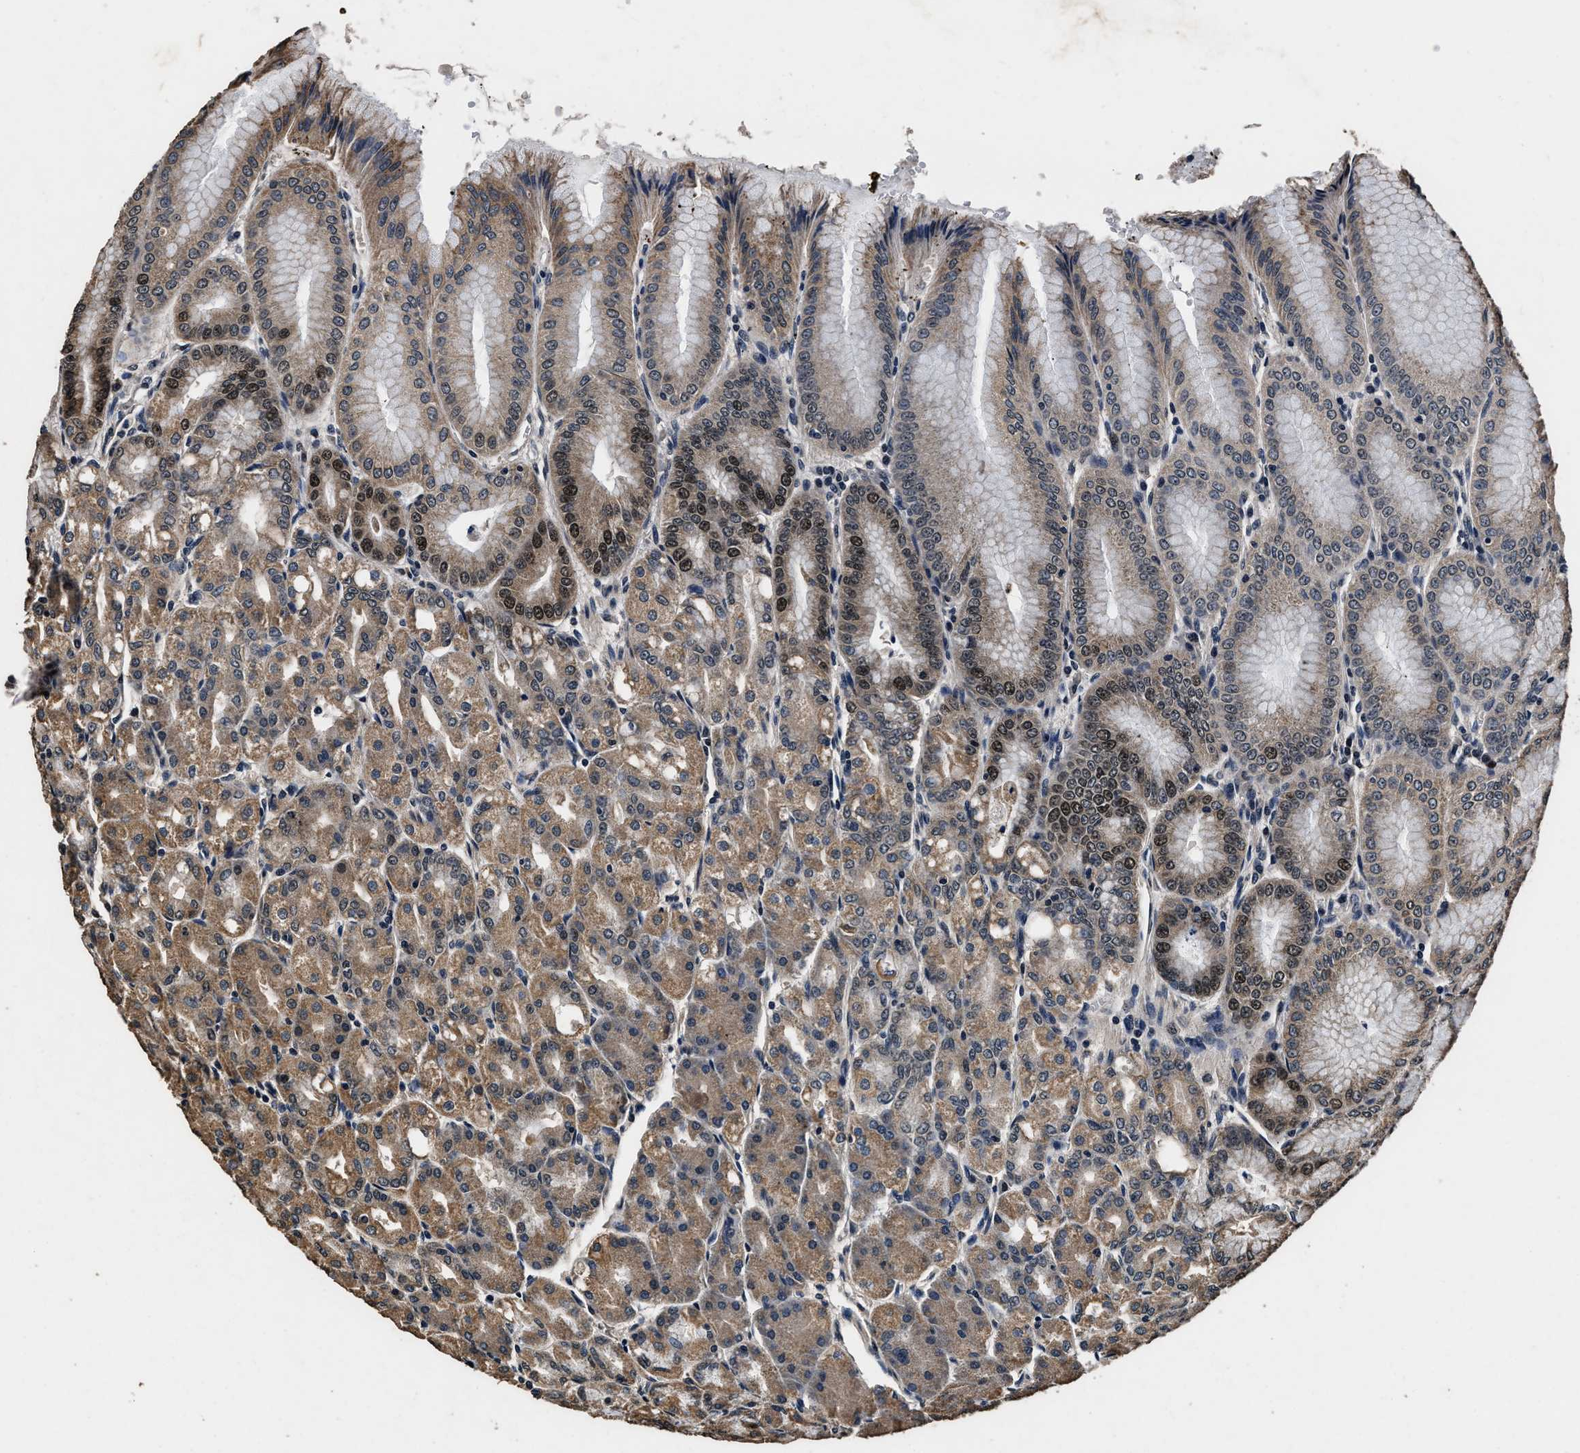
{"staining": {"intensity": "moderate", "quantity": ">75%", "location": "cytoplasmic/membranous,nuclear"}, "tissue": "stomach", "cell_type": "Glandular cells", "image_type": "normal", "snomed": [{"axis": "morphology", "description": "Normal tissue, NOS"}, {"axis": "topography", "description": "Stomach, lower"}], "caption": "Protein staining reveals moderate cytoplasmic/membranous,nuclear positivity in approximately >75% of glandular cells in normal stomach. Nuclei are stained in blue.", "gene": "CSTF1", "patient": {"sex": "male", "age": 71}}